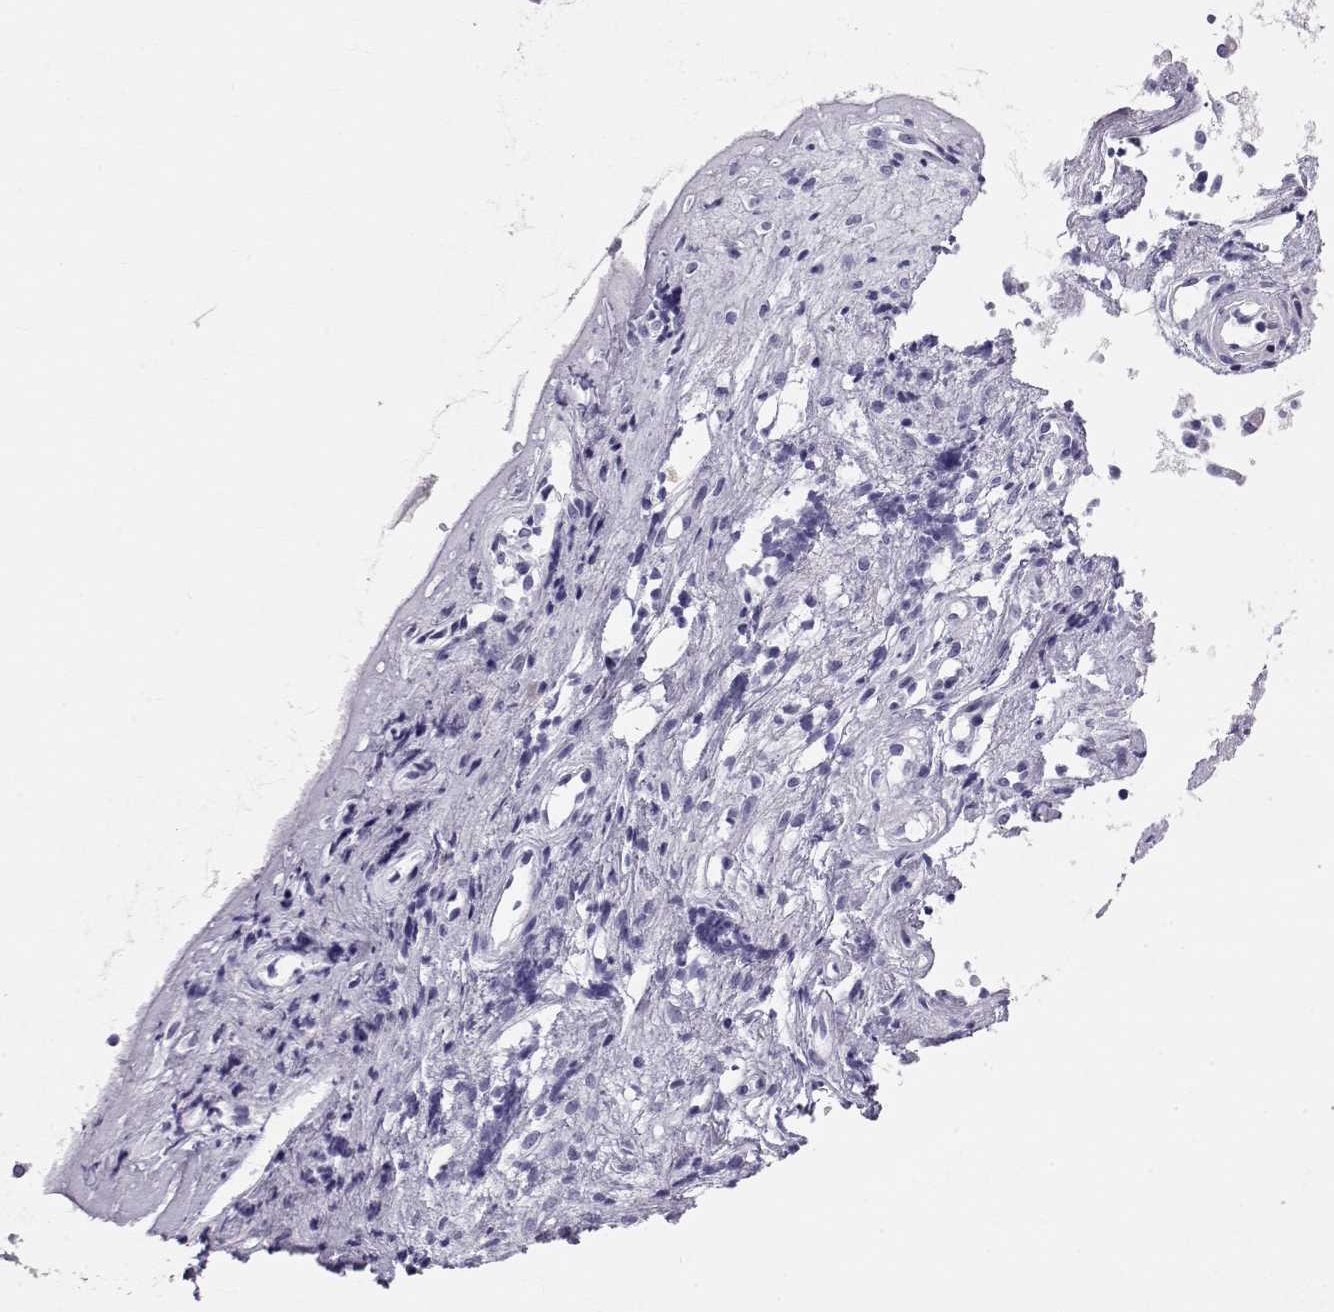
{"staining": {"intensity": "negative", "quantity": "none", "location": "none"}, "tissue": "nasopharynx", "cell_type": "Respiratory epithelial cells", "image_type": "normal", "snomed": [{"axis": "morphology", "description": "Normal tissue, NOS"}, {"axis": "topography", "description": "Nasopharynx"}], "caption": "Immunohistochemistry (IHC) histopathology image of normal human nasopharynx stained for a protein (brown), which exhibits no expression in respiratory epithelial cells.", "gene": "RD3", "patient": {"sex": "female", "age": 47}}